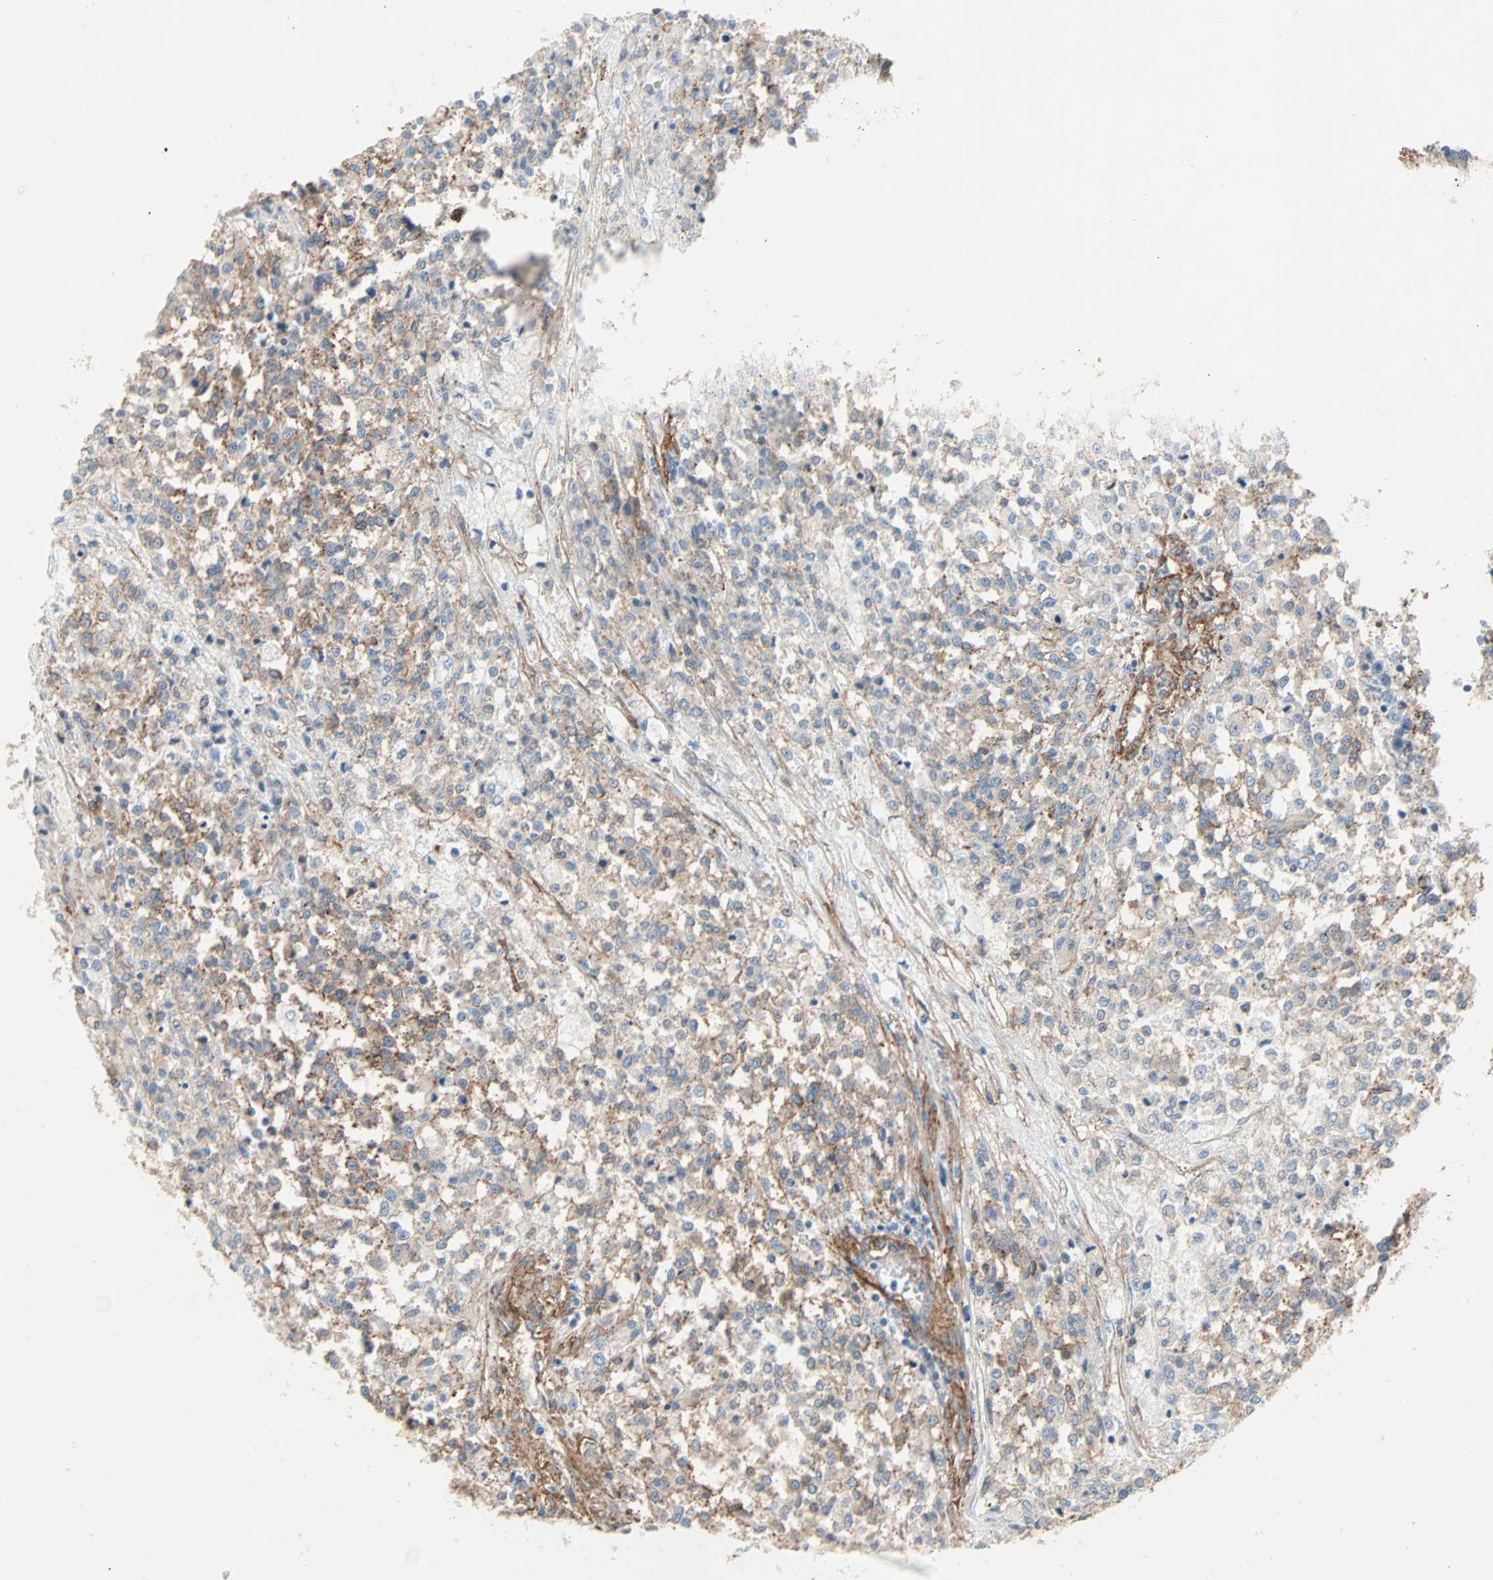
{"staining": {"intensity": "moderate", "quantity": ">75%", "location": "cytoplasmic/membranous"}, "tissue": "testis cancer", "cell_type": "Tumor cells", "image_type": "cancer", "snomed": [{"axis": "morphology", "description": "Seminoma, NOS"}, {"axis": "topography", "description": "Testis"}], "caption": "IHC (DAB (3,3'-diaminobenzidine)) staining of testis cancer (seminoma) exhibits moderate cytoplasmic/membranous protein staining in approximately >75% of tumor cells.", "gene": "EPB41L2", "patient": {"sex": "male", "age": 59}}